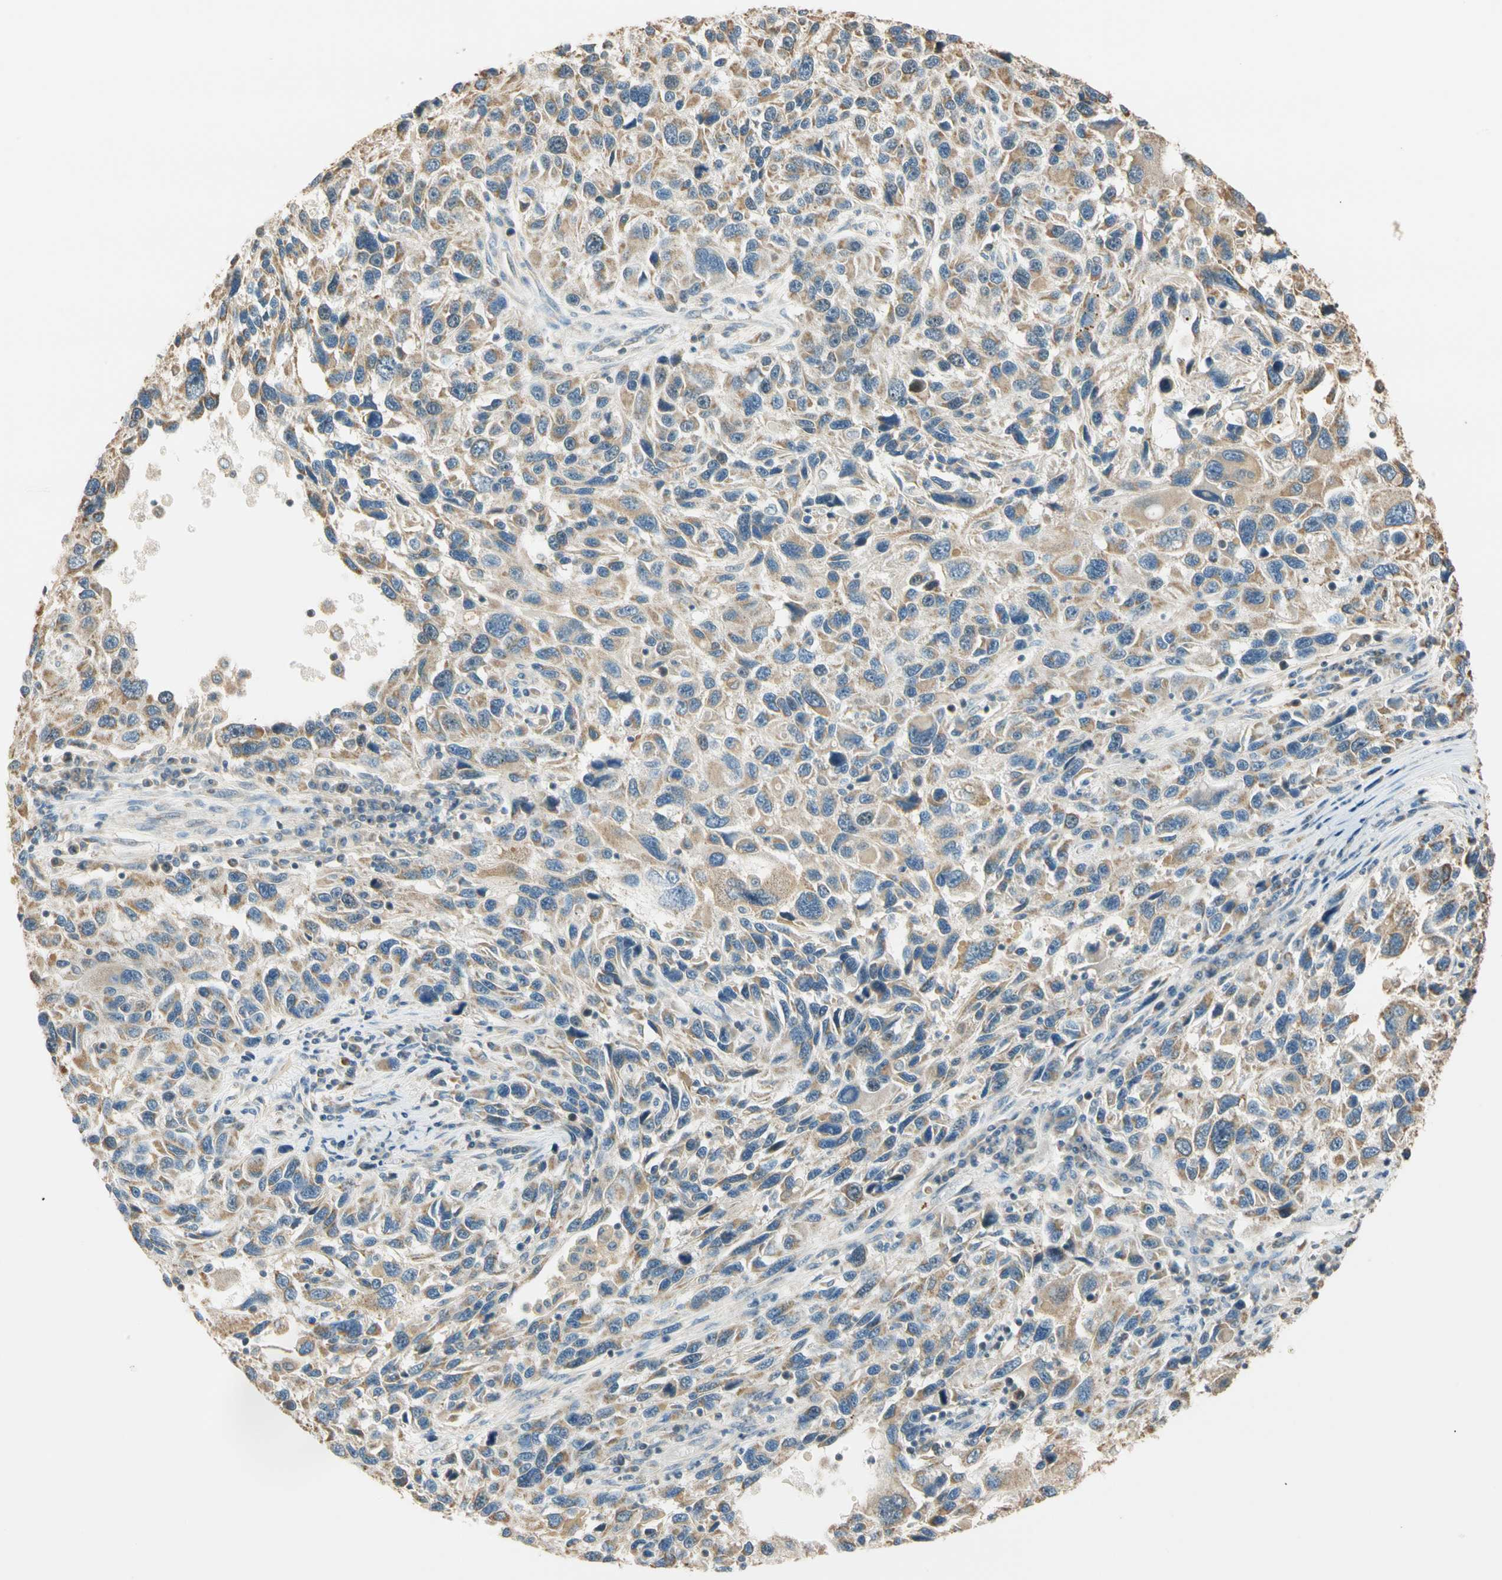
{"staining": {"intensity": "weak", "quantity": "25%-75%", "location": "cytoplasmic/membranous"}, "tissue": "melanoma", "cell_type": "Tumor cells", "image_type": "cancer", "snomed": [{"axis": "morphology", "description": "Malignant melanoma, NOS"}, {"axis": "topography", "description": "Skin"}], "caption": "Malignant melanoma was stained to show a protein in brown. There is low levels of weak cytoplasmic/membranous positivity in approximately 25%-75% of tumor cells. (DAB (3,3'-diaminobenzidine) = brown stain, brightfield microscopy at high magnification).", "gene": "RAD18", "patient": {"sex": "male", "age": 53}}